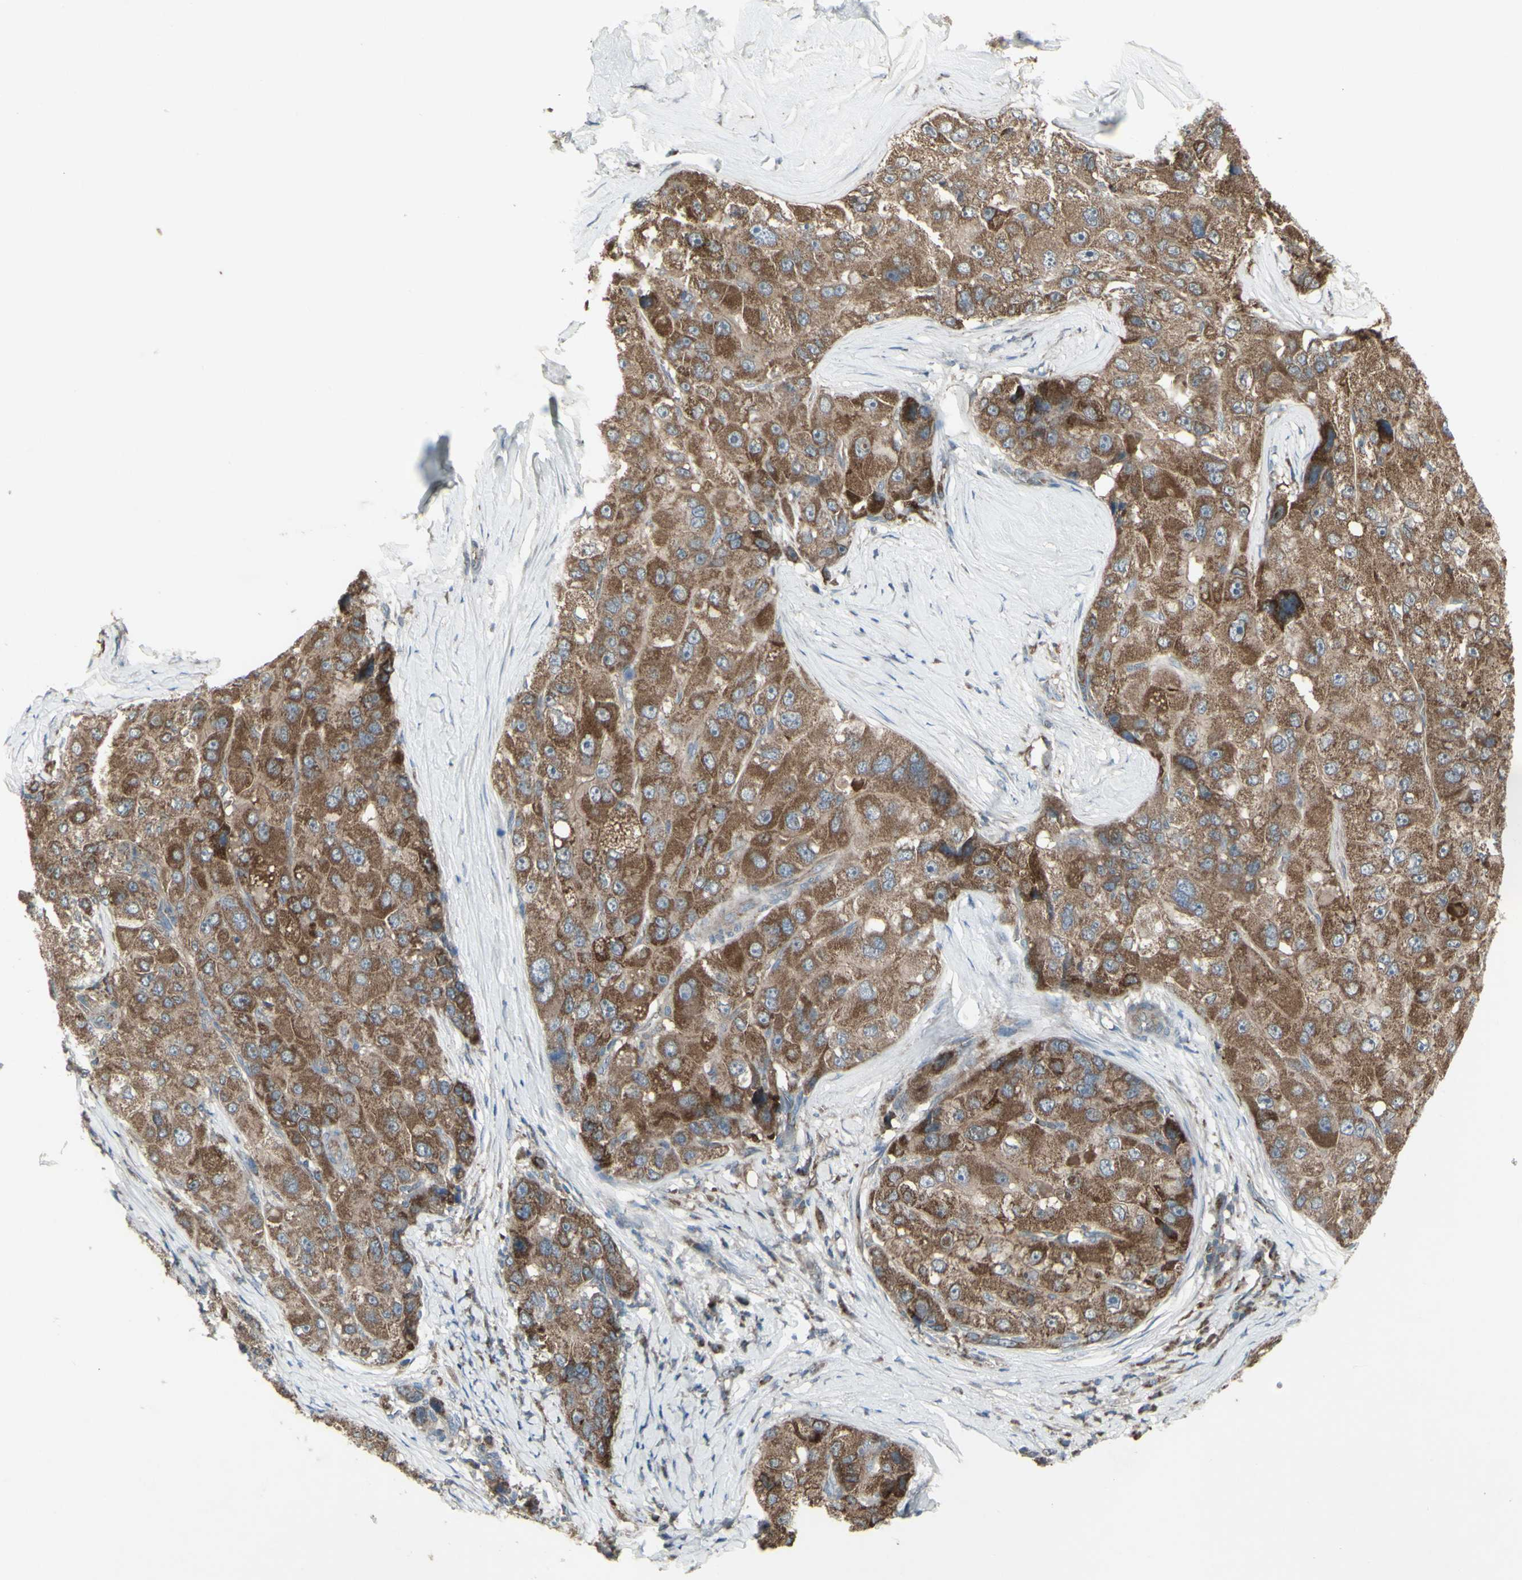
{"staining": {"intensity": "moderate", "quantity": ">75%", "location": "cytoplasmic/membranous"}, "tissue": "liver cancer", "cell_type": "Tumor cells", "image_type": "cancer", "snomed": [{"axis": "morphology", "description": "Carcinoma, Hepatocellular, NOS"}, {"axis": "topography", "description": "Liver"}], "caption": "Immunohistochemical staining of liver hepatocellular carcinoma reveals medium levels of moderate cytoplasmic/membranous positivity in about >75% of tumor cells.", "gene": "SHC1", "patient": {"sex": "male", "age": 80}}